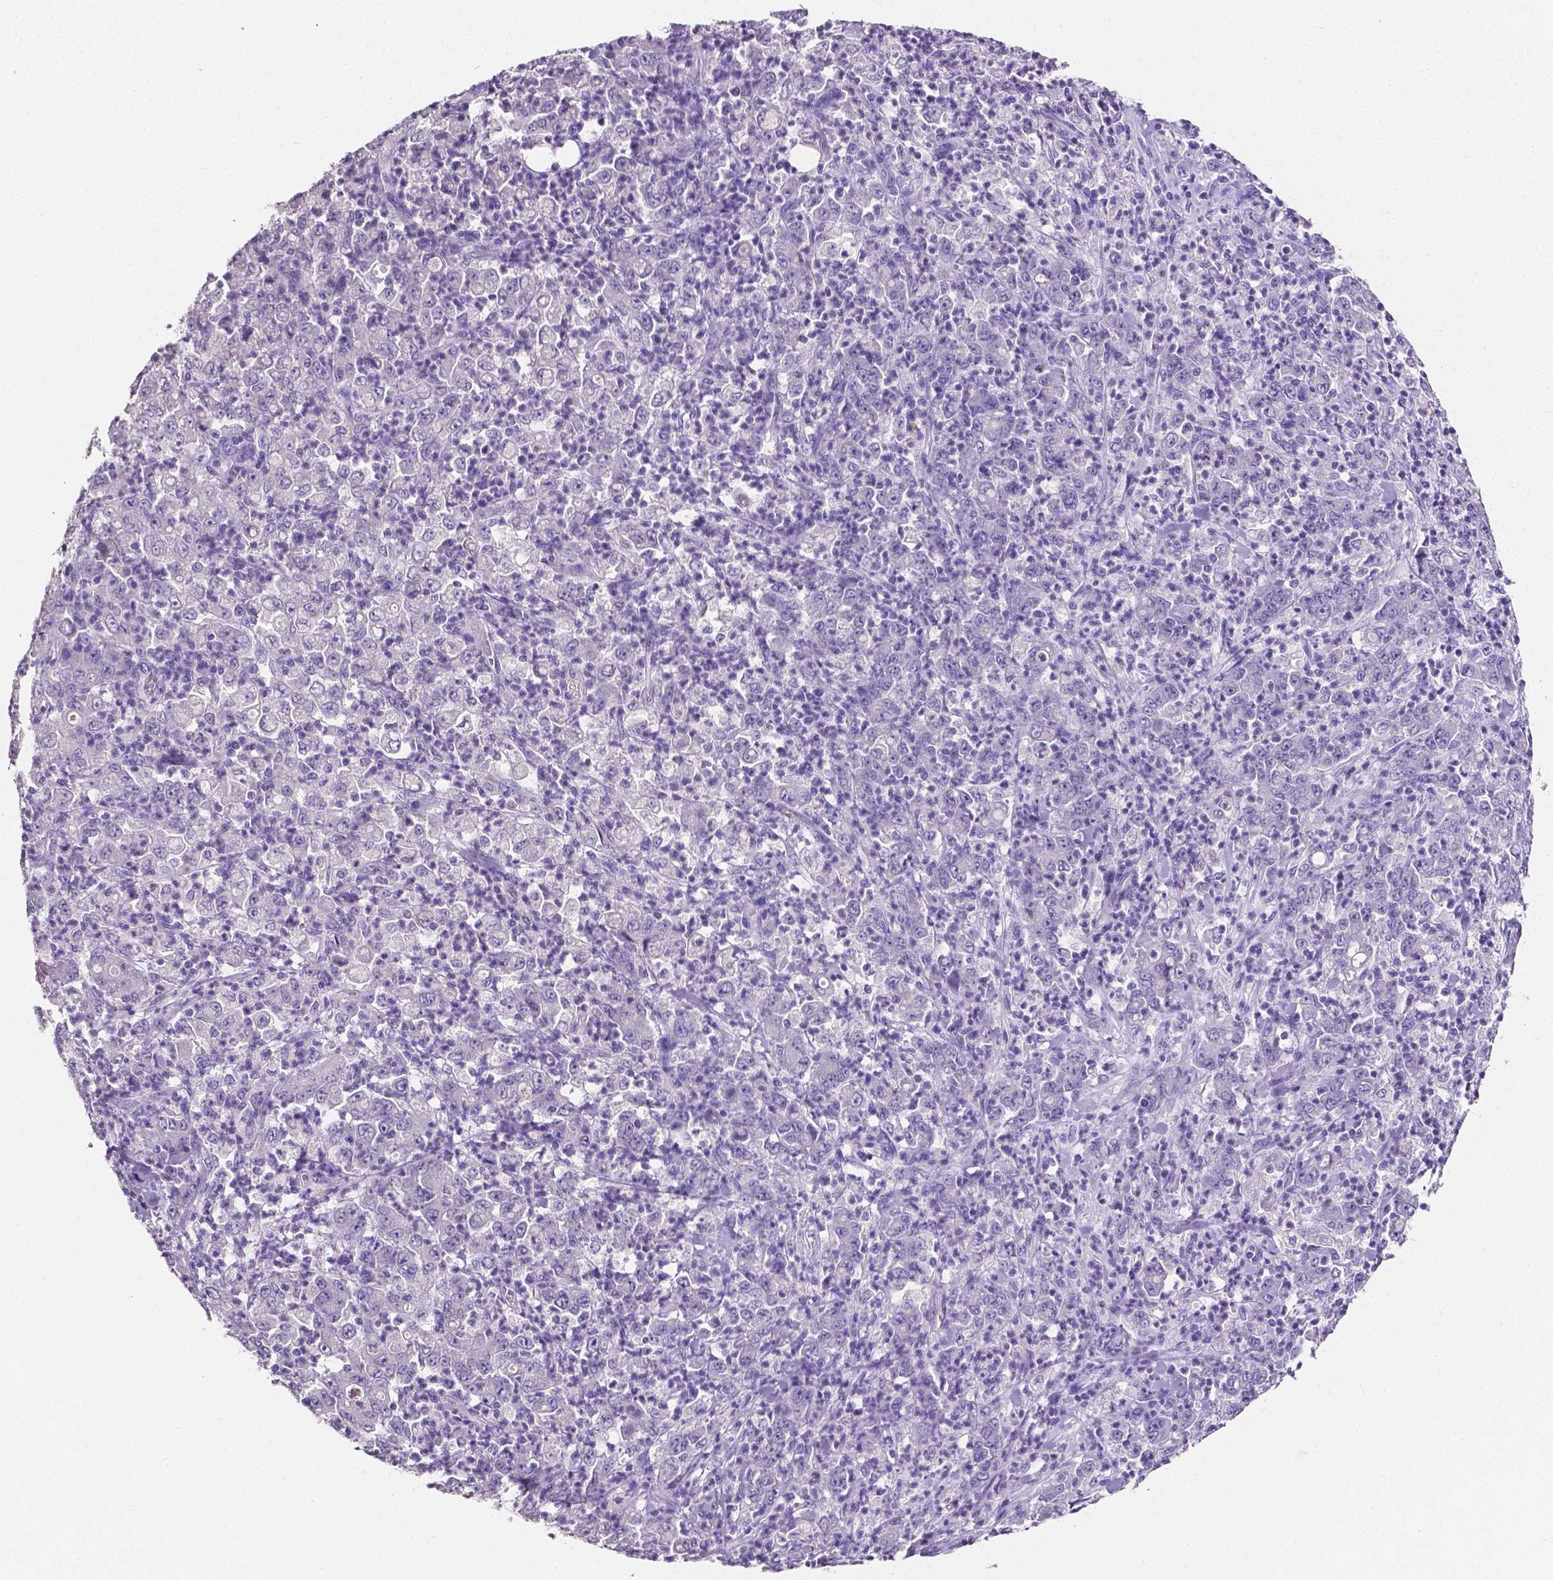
{"staining": {"intensity": "negative", "quantity": "none", "location": "none"}, "tissue": "stomach cancer", "cell_type": "Tumor cells", "image_type": "cancer", "snomed": [{"axis": "morphology", "description": "Adenocarcinoma, NOS"}, {"axis": "topography", "description": "Stomach, lower"}], "caption": "Tumor cells show no significant protein expression in stomach adenocarcinoma.", "gene": "SLC22A2", "patient": {"sex": "female", "age": 71}}